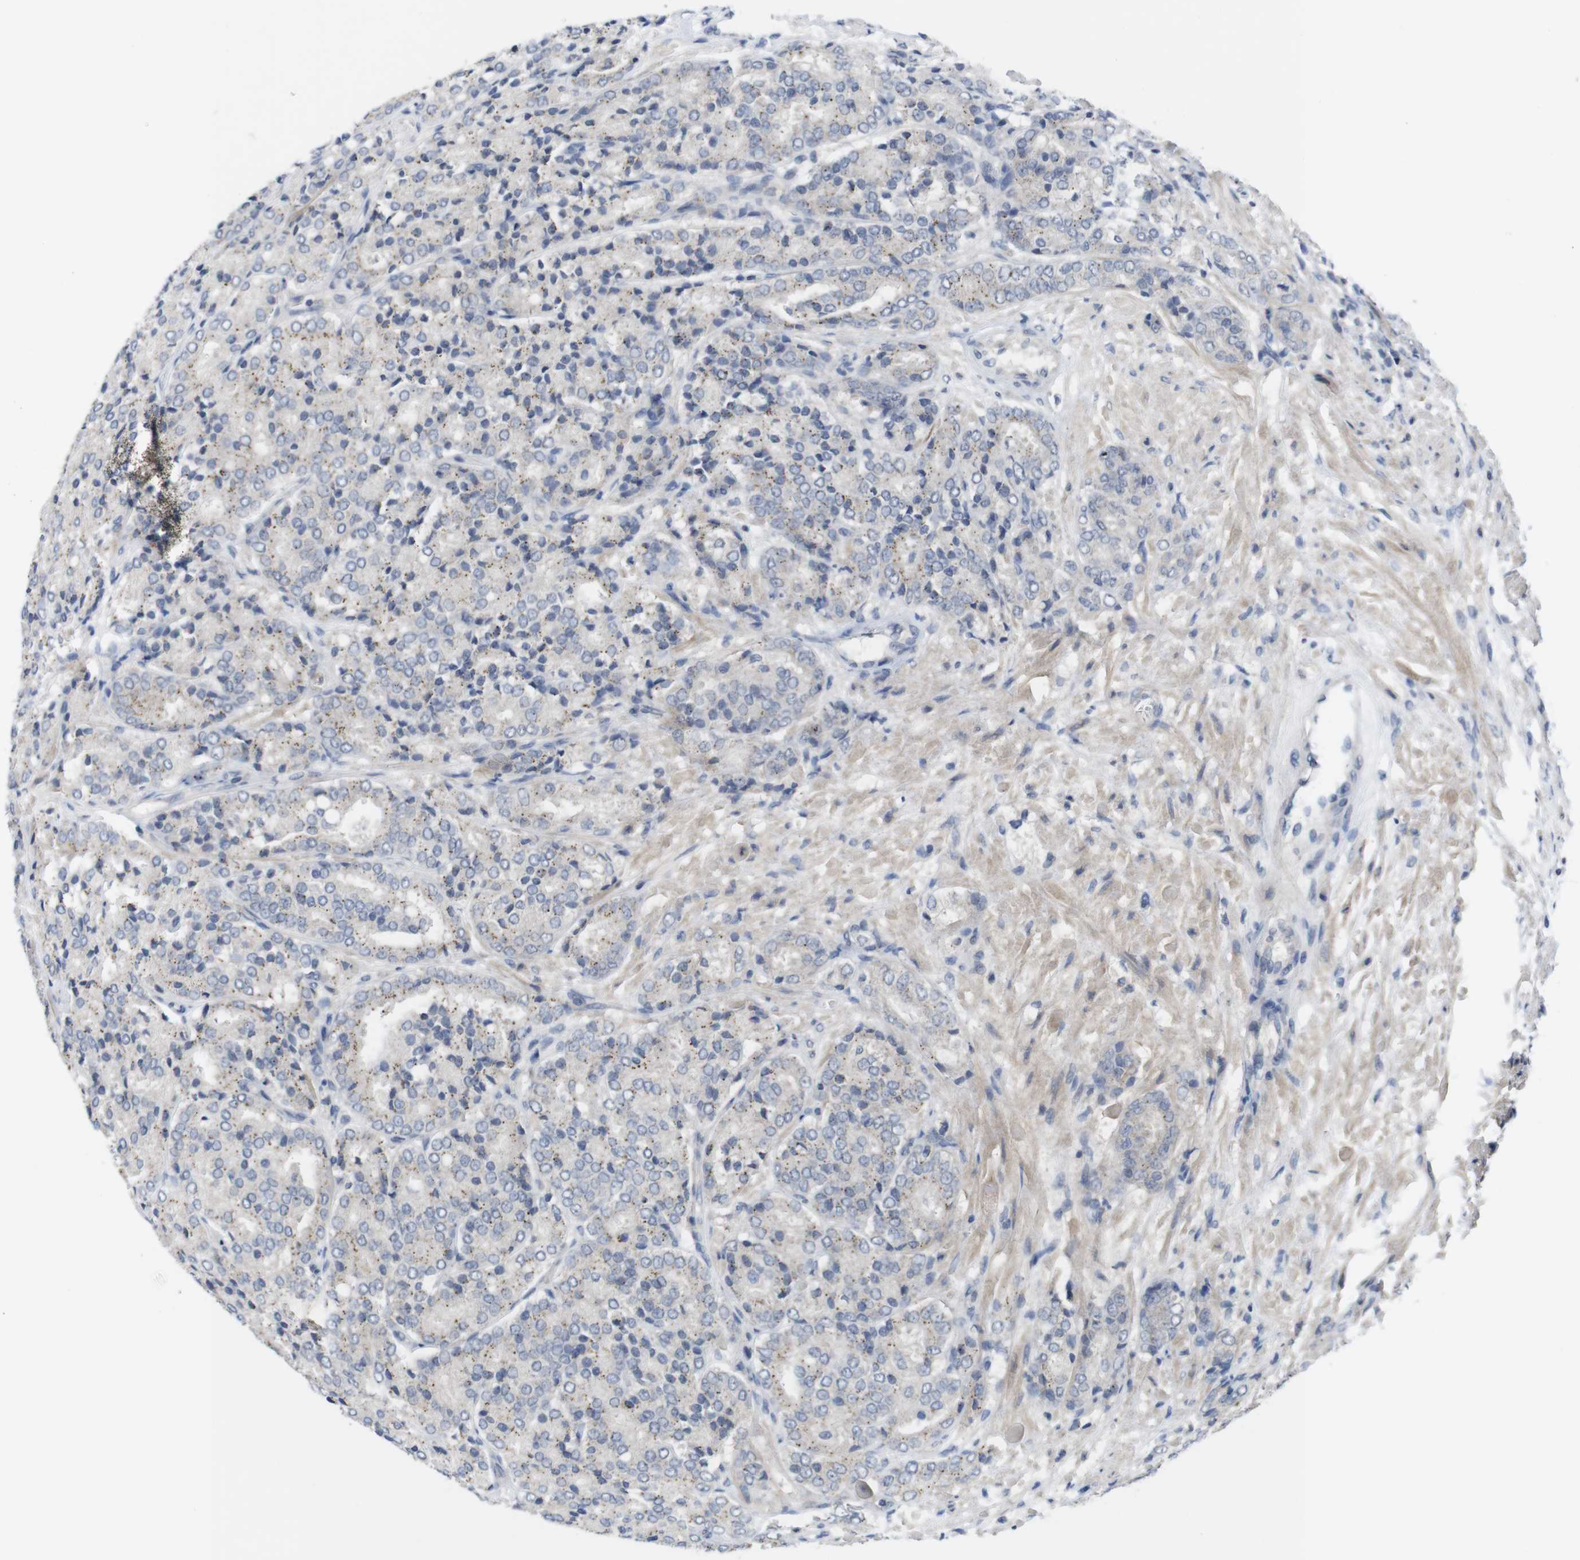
{"staining": {"intensity": "weak", "quantity": "25%-75%", "location": "cytoplasmic/membranous"}, "tissue": "prostate cancer", "cell_type": "Tumor cells", "image_type": "cancer", "snomed": [{"axis": "morphology", "description": "Adenocarcinoma, High grade"}, {"axis": "topography", "description": "Prostate"}], "caption": "Immunohistochemistry photomicrograph of prostate cancer stained for a protein (brown), which displays low levels of weak cytoplasmic/membranous staining in about 25%-75% of tumor cells.", "gene": "SLAMF7", "patient": {"sex": "male", "age": 65}}